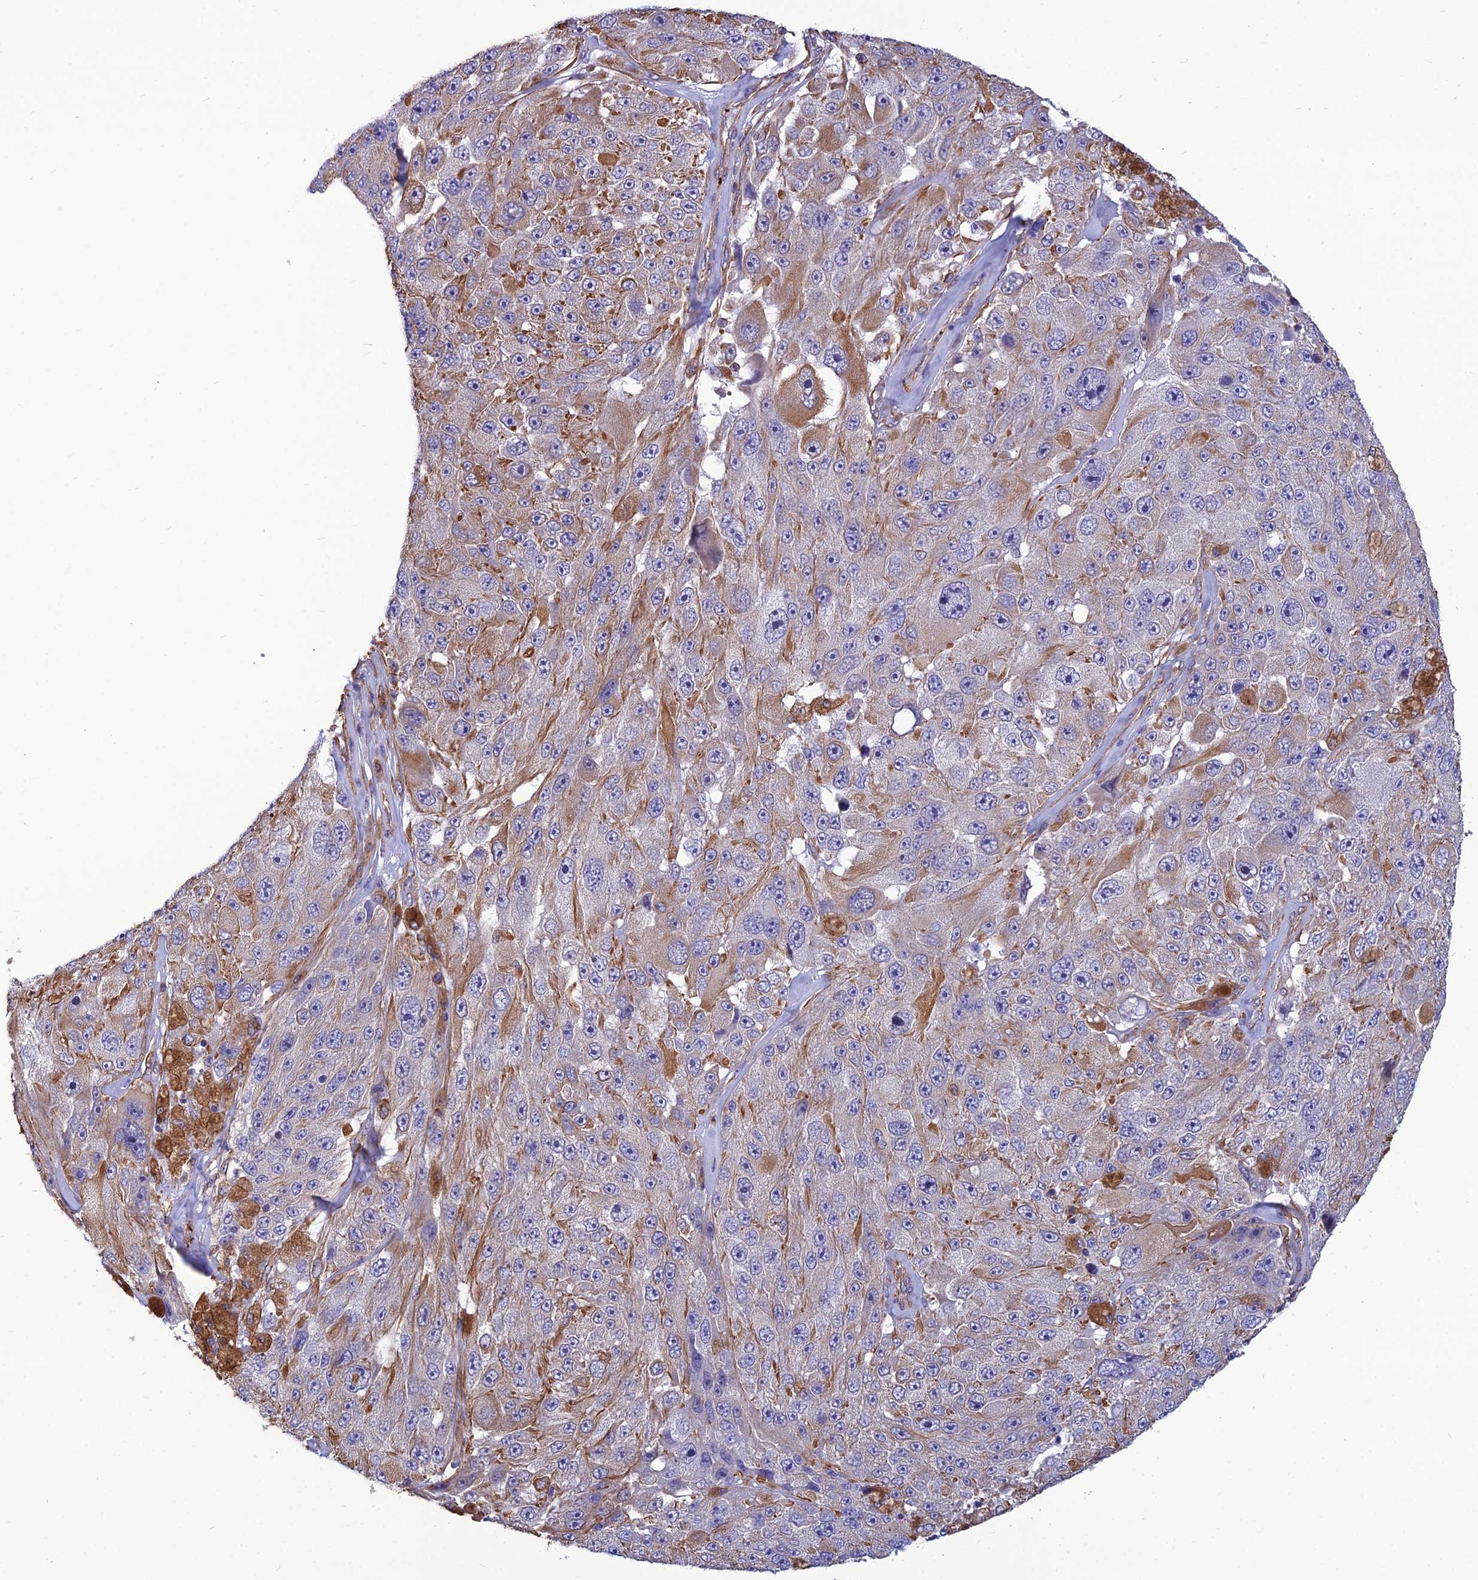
{"staining": {"intensity": "moderate", "quantity": "<25%", "location": "cytoplasmic/membranous"}, "tissue": "melanoma", "cell_type": "Tumor cells", "image_type": "cancer", "snomed": [{"axis": "morphology", "description": "Malignant melanoma, Metastatic site"}, {"axis": "topography", "description": "Lymph node"}], "caption": "Protein expression analysis of malignant melanoma (metastatic site) reveals moderate cytoplasmic/membranous staining in approximately <25% of tumor cells.", "gene": "PSMD11", "patient": {"sex": "male", "age": 62}}